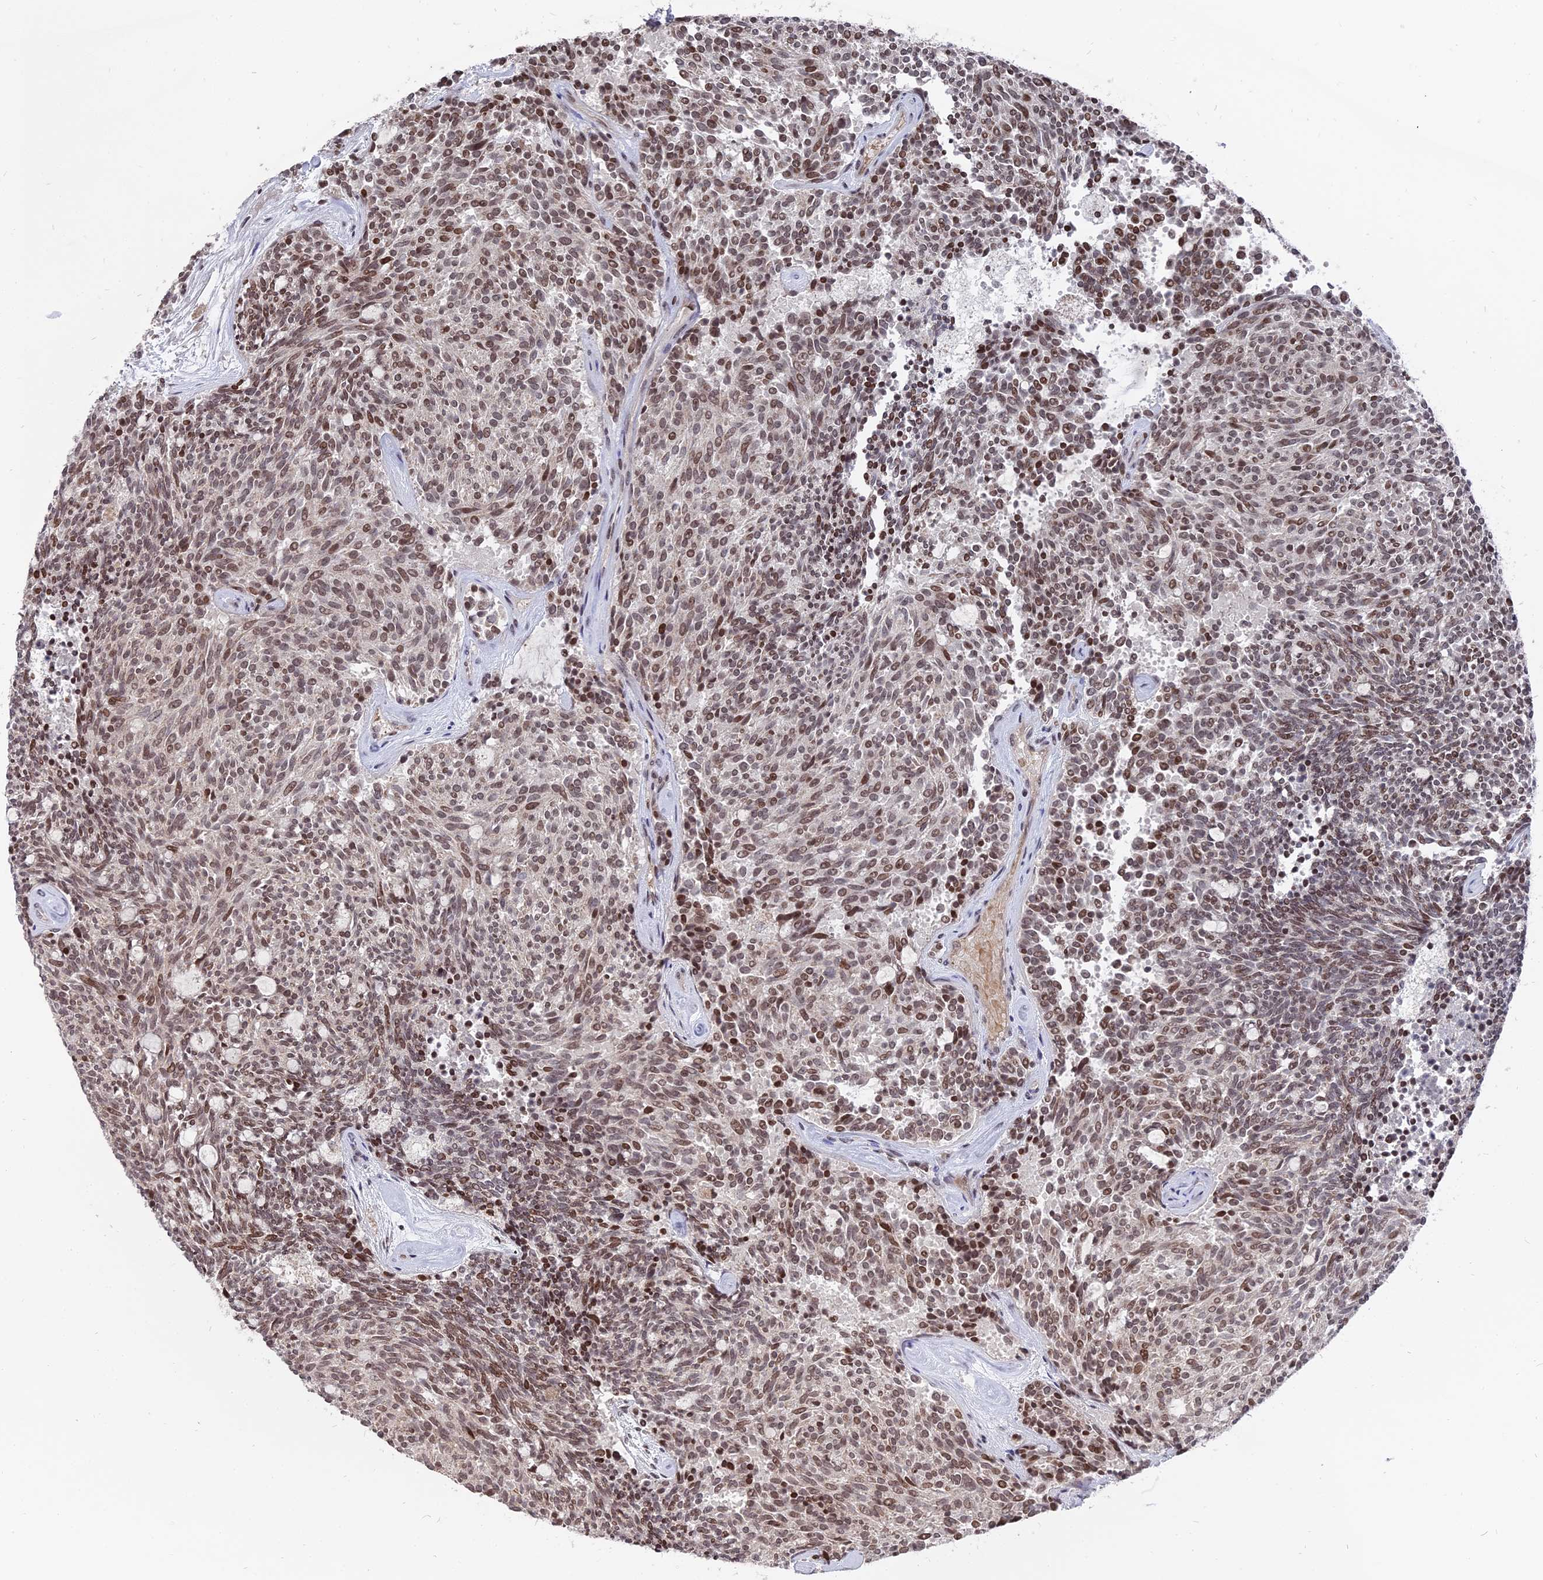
{"staining": {"intensity": "moderate", "quantity": ">75%", "location": "nuclear"}, "tissue": "carcinoid", "cell_type": "Tumor cells", "image_type": "cancer", "snomed": [{"axis": "morphology", "description": "Carcinoid, malignant, NOS"}, {"axis": "topography", "description": "Pancreas"}], "caption": "About >75% of tumor cells in human carcinoid demonstrate moderate nuclear protein positivity as visualized by brown immunohistochemical staining.", "gene": "NR1H3", "patient": {"sex": "female", "age": 54}}